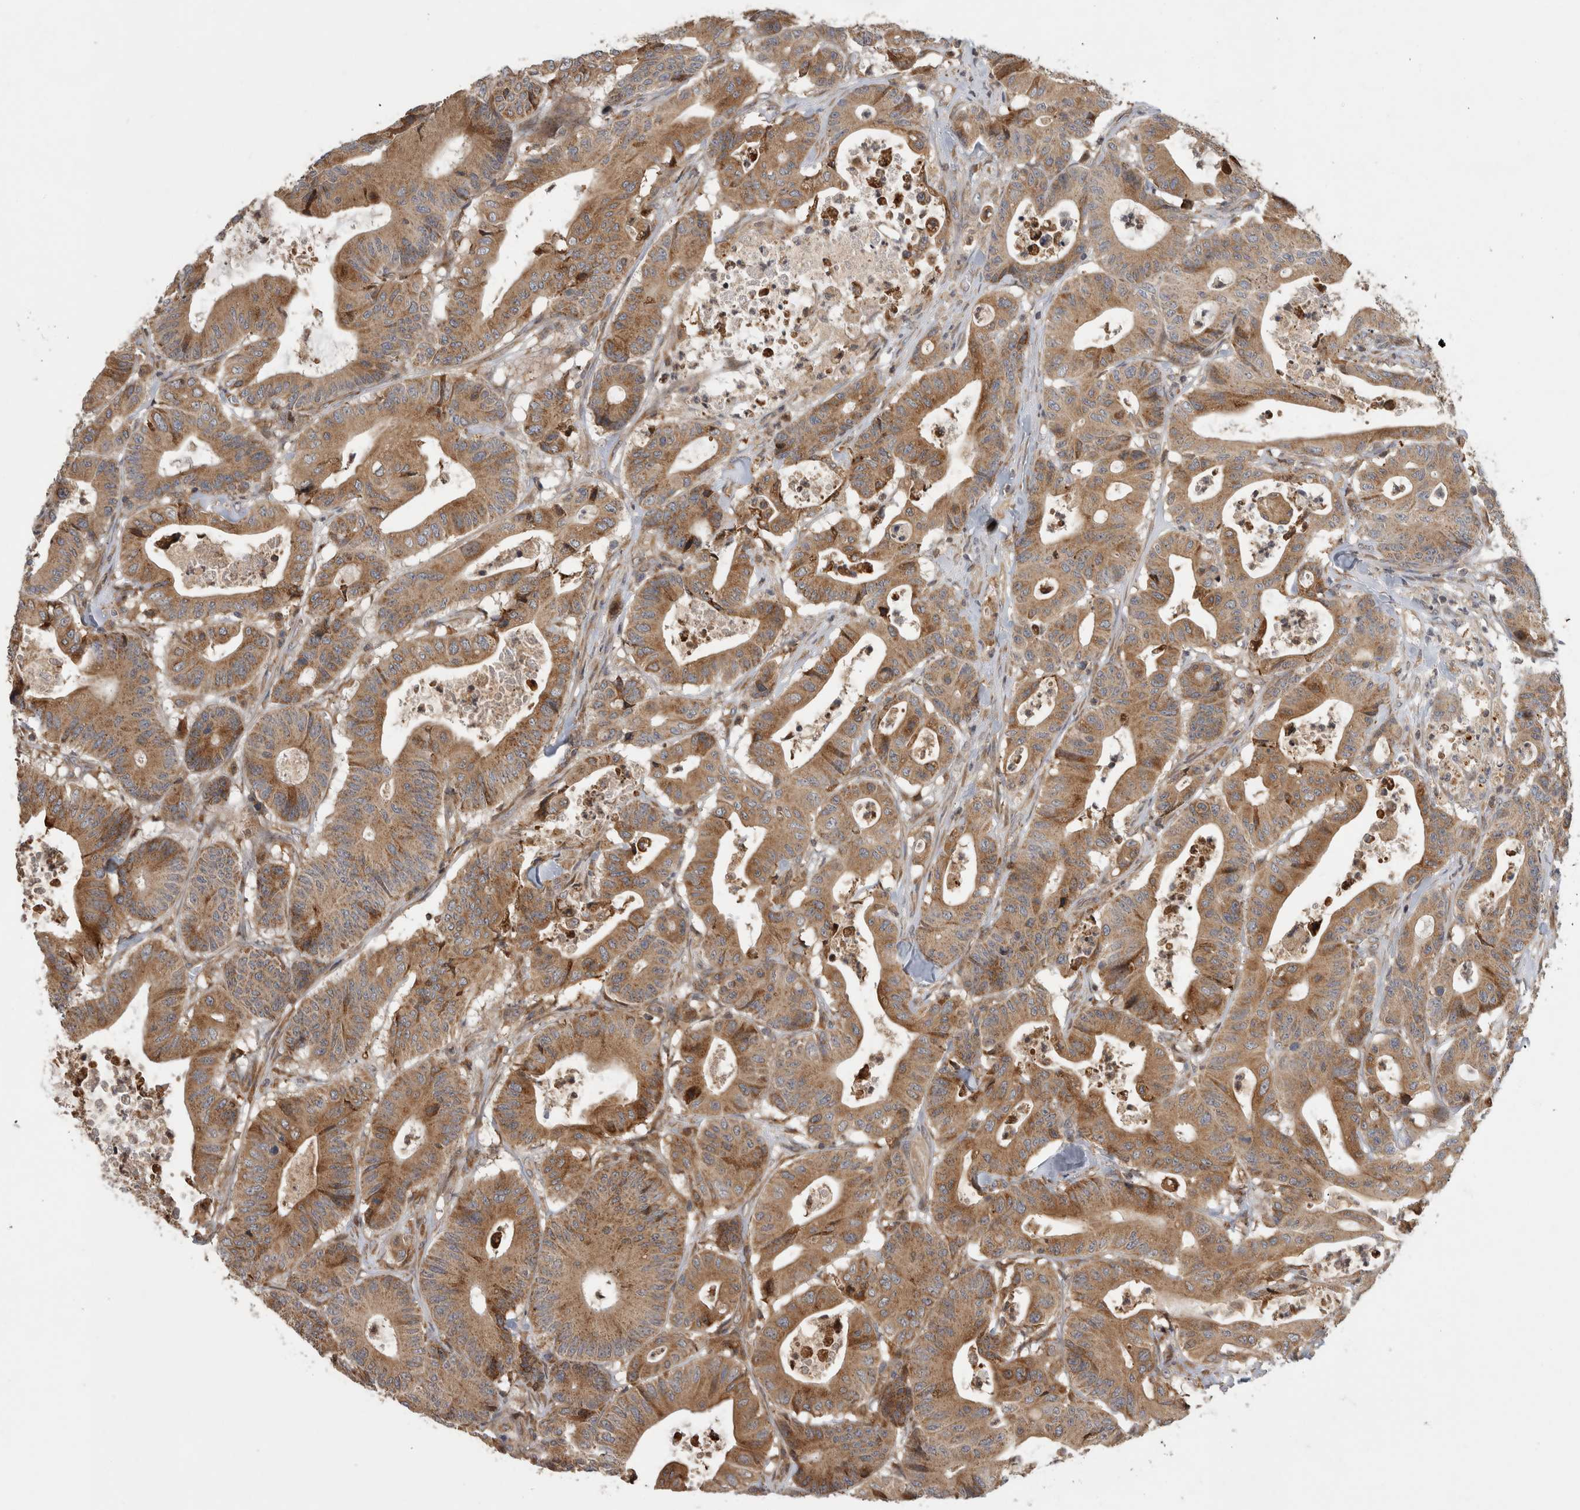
{"staining": {"intensity": "moderate", "quantity": ">75%", "location": "cytoplasmic/membranous"}, "tissue": "colorectal cancer", "cell_type": "Tumor cells", "image_type": "cancer", "snomed": [{"axis": "morphology", "description": "Adenocarcinoma, NOS"}, {"axis": "topography", "description": "Colon"}], "caption": "Protein analysis of colorectal adenocarcinoma tissue demonstrates moderate cytoplasmic/membranous positivity in approximately >75% of tumor cells.", "gene": "PARP6", "patient": {"sex": "female", "age": 84}}